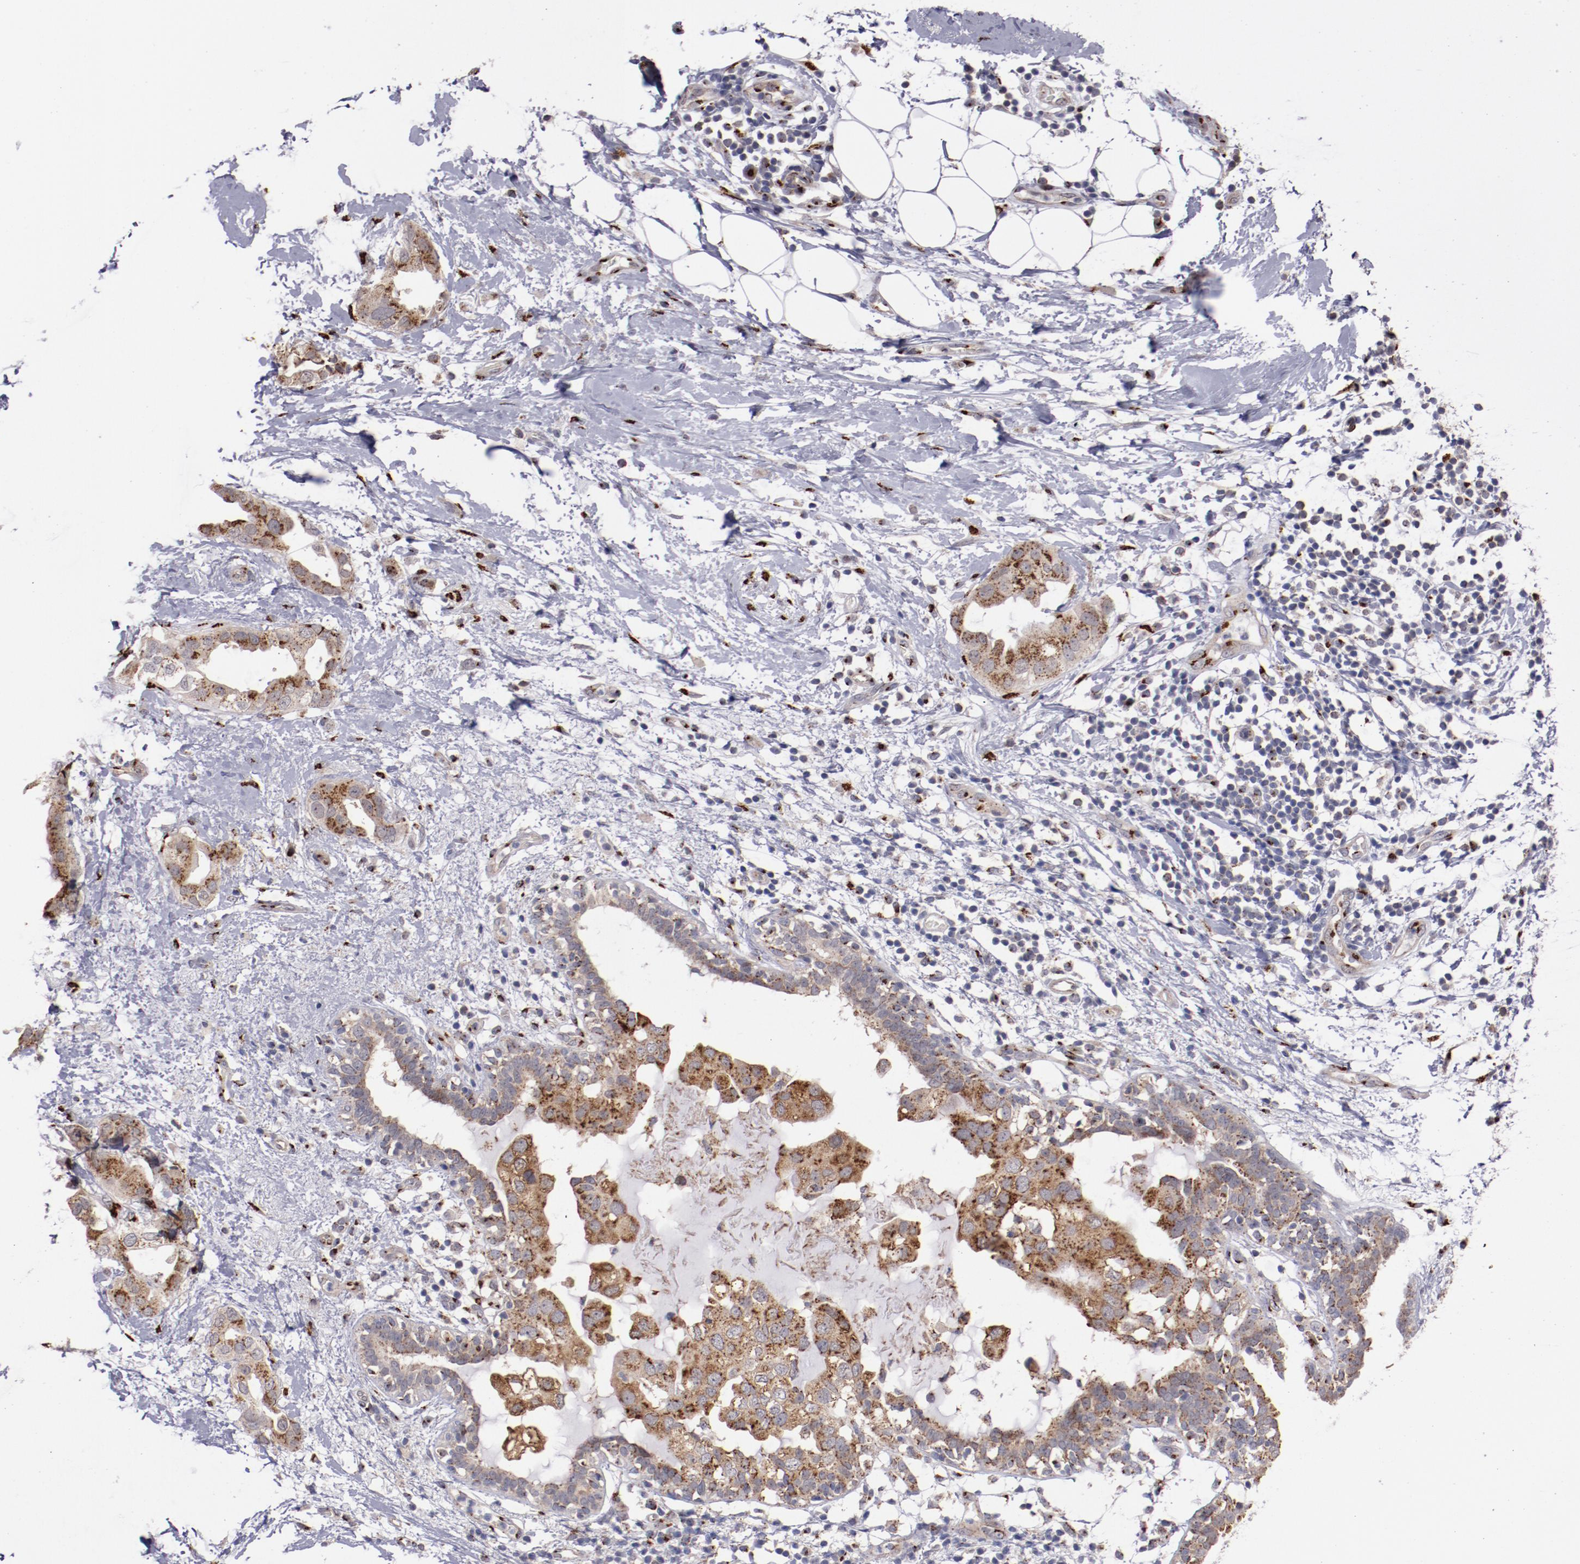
{"staining": {"intensity": "strong", "quantity": "25%-75%", "location": "cytoplasmic/membranous"}, "tissue": "breast cancer", "cell_type": "Tumor cells", "image_type": "cancer", "snomed": [{"axis": "morphology", "description": "Duct carcinoma"}, {"axis": "topography", "description": "Breast"}], "caption": "Immunohistochemistry of human infiltrating ductal carcinoma (breast) displays high levels of strong cytoplasmic/membranous staining in about 25%-75% of tumor cells.", "gene": "GOLIM4", "patient": {"sex": "female", "age": 40}}